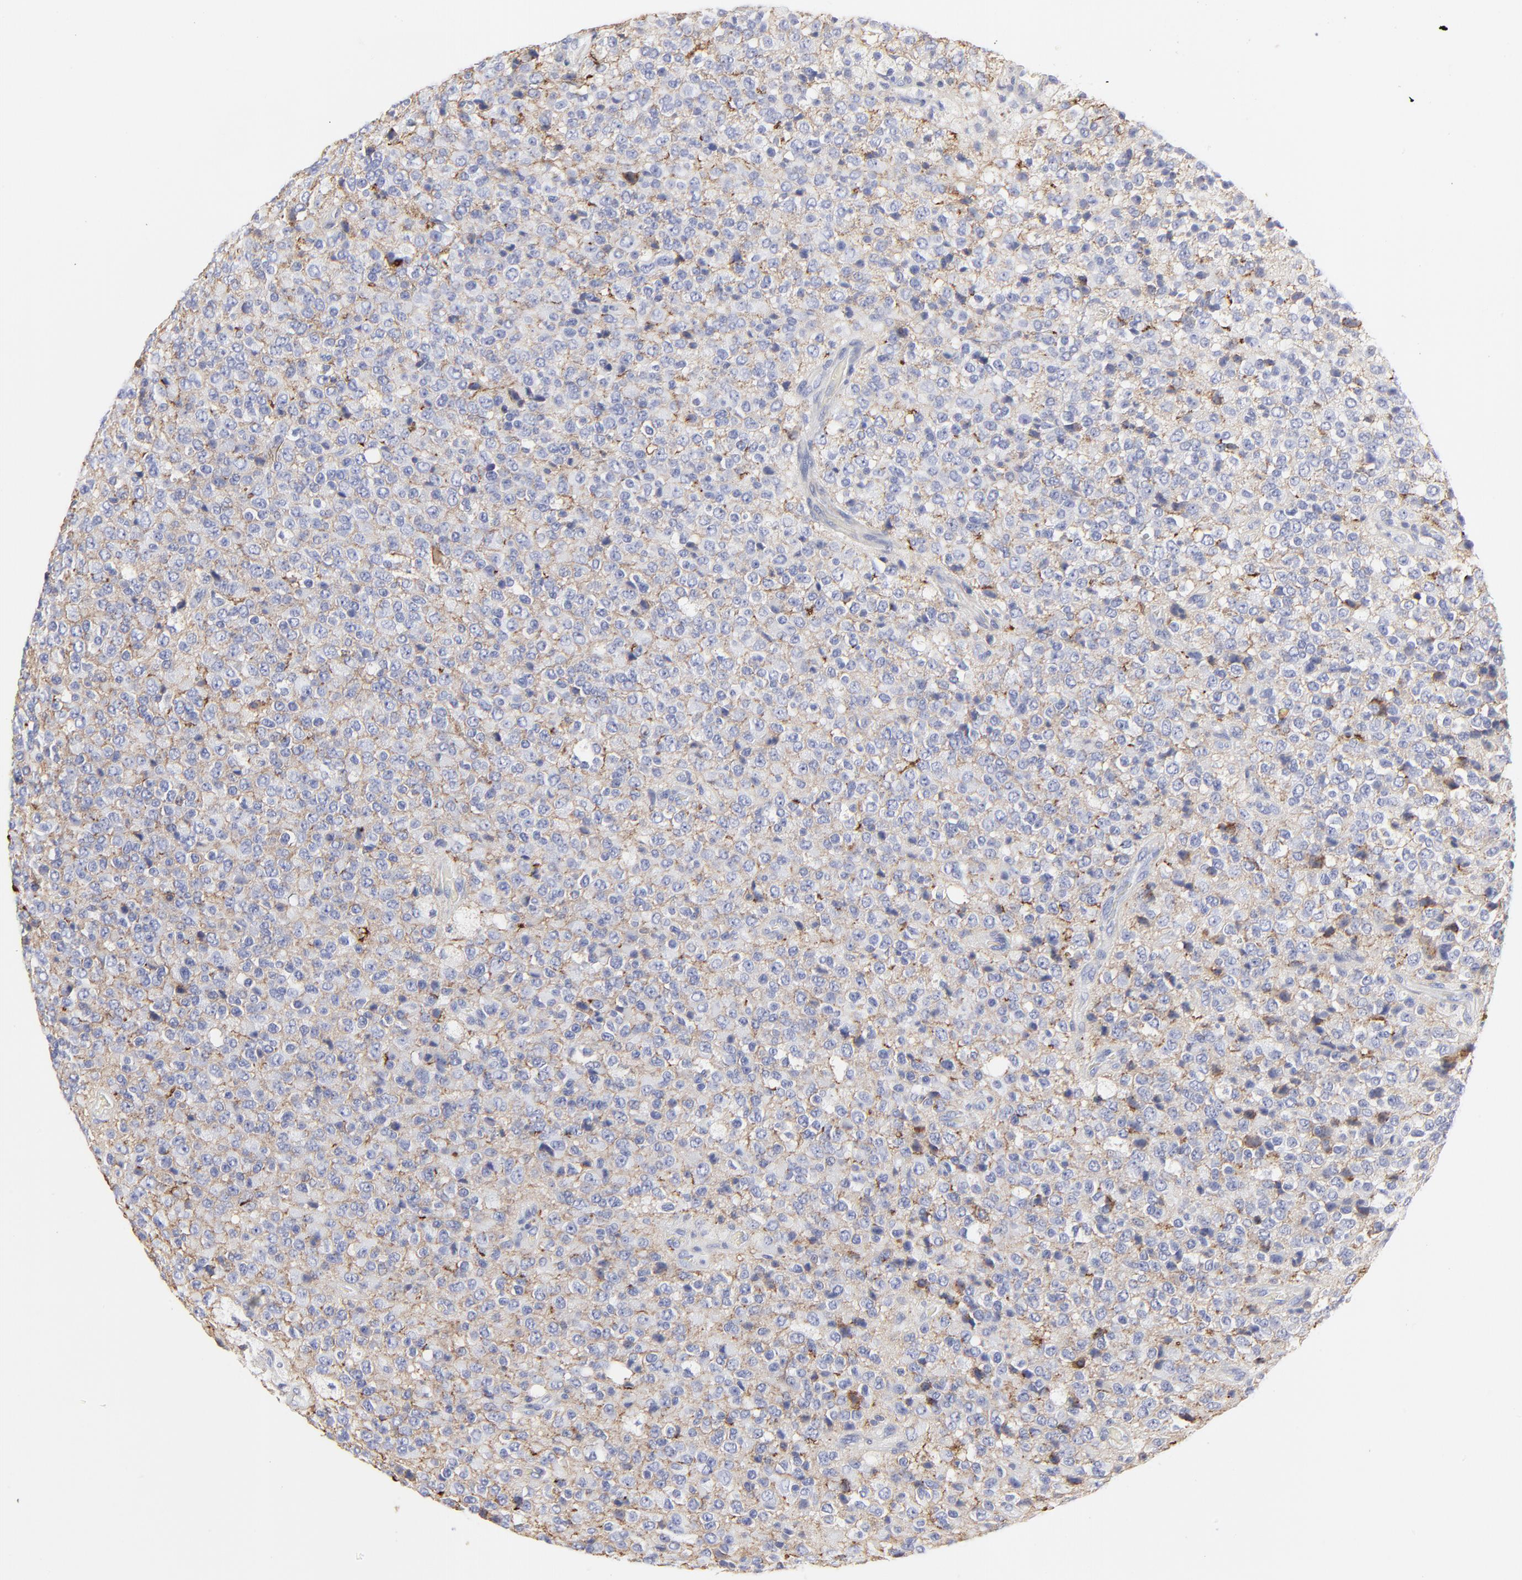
{"staining": {"intensity": "moderate", "quantity": "<25%", "location": "cytoplasmic/membranous"}, "tissue": "glioma", "cell_type": "Tumor cells", "image_type": "cancer", "snomed": [{"axis": "morphology", "description": "Glioma, malignant, High grade"}, {"axis": "topography", "description": "pancreas cauda"}], "caption": "Immunohistochemistry photomicrograph of human malignant high-grade glioma stained for a protein (brown), which exhibits low levels of moderate cytoplasmic/membranous positivity in about <25% of tumor cells.", "gene": "ANXA6", "patient": {"sex": "male", "age": 60}}